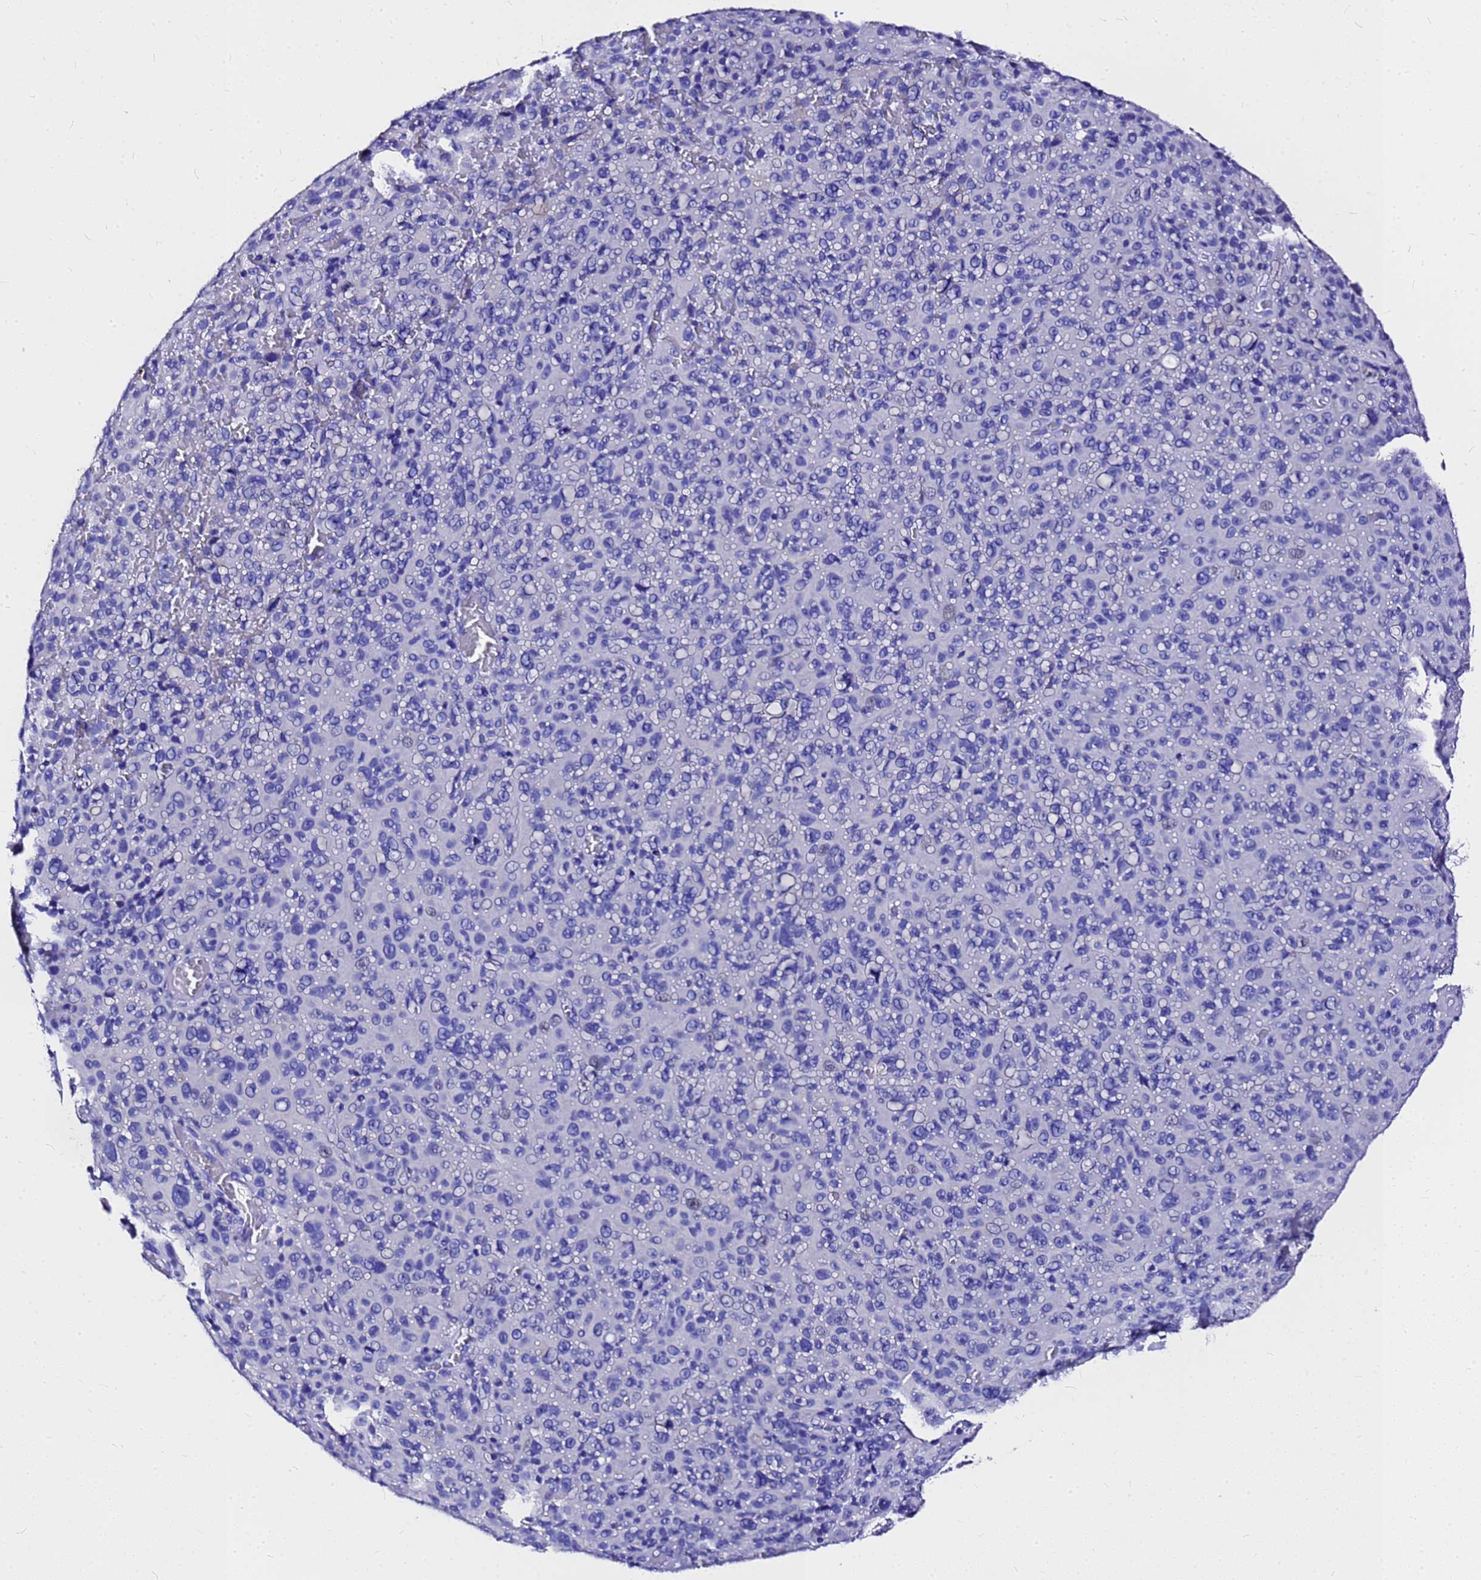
{"staining": {"intensity": "negative", "quantity": "none", "location": "none"}, "tissue": "melanoma", "cell_type": "Tumor cells", "image_type": "cancer", "snomed": [{"axis": "morphology", "description": "Malignant melanoma, NOS"}, {"axis": "topography", "description": "Skin"}], "caption": "Malignant melanoma was stained to show a protein in brown. There is no significant staining in tumor cells.", "gene": "HERC4", "patient": {"sex": "female", "age": 82}}